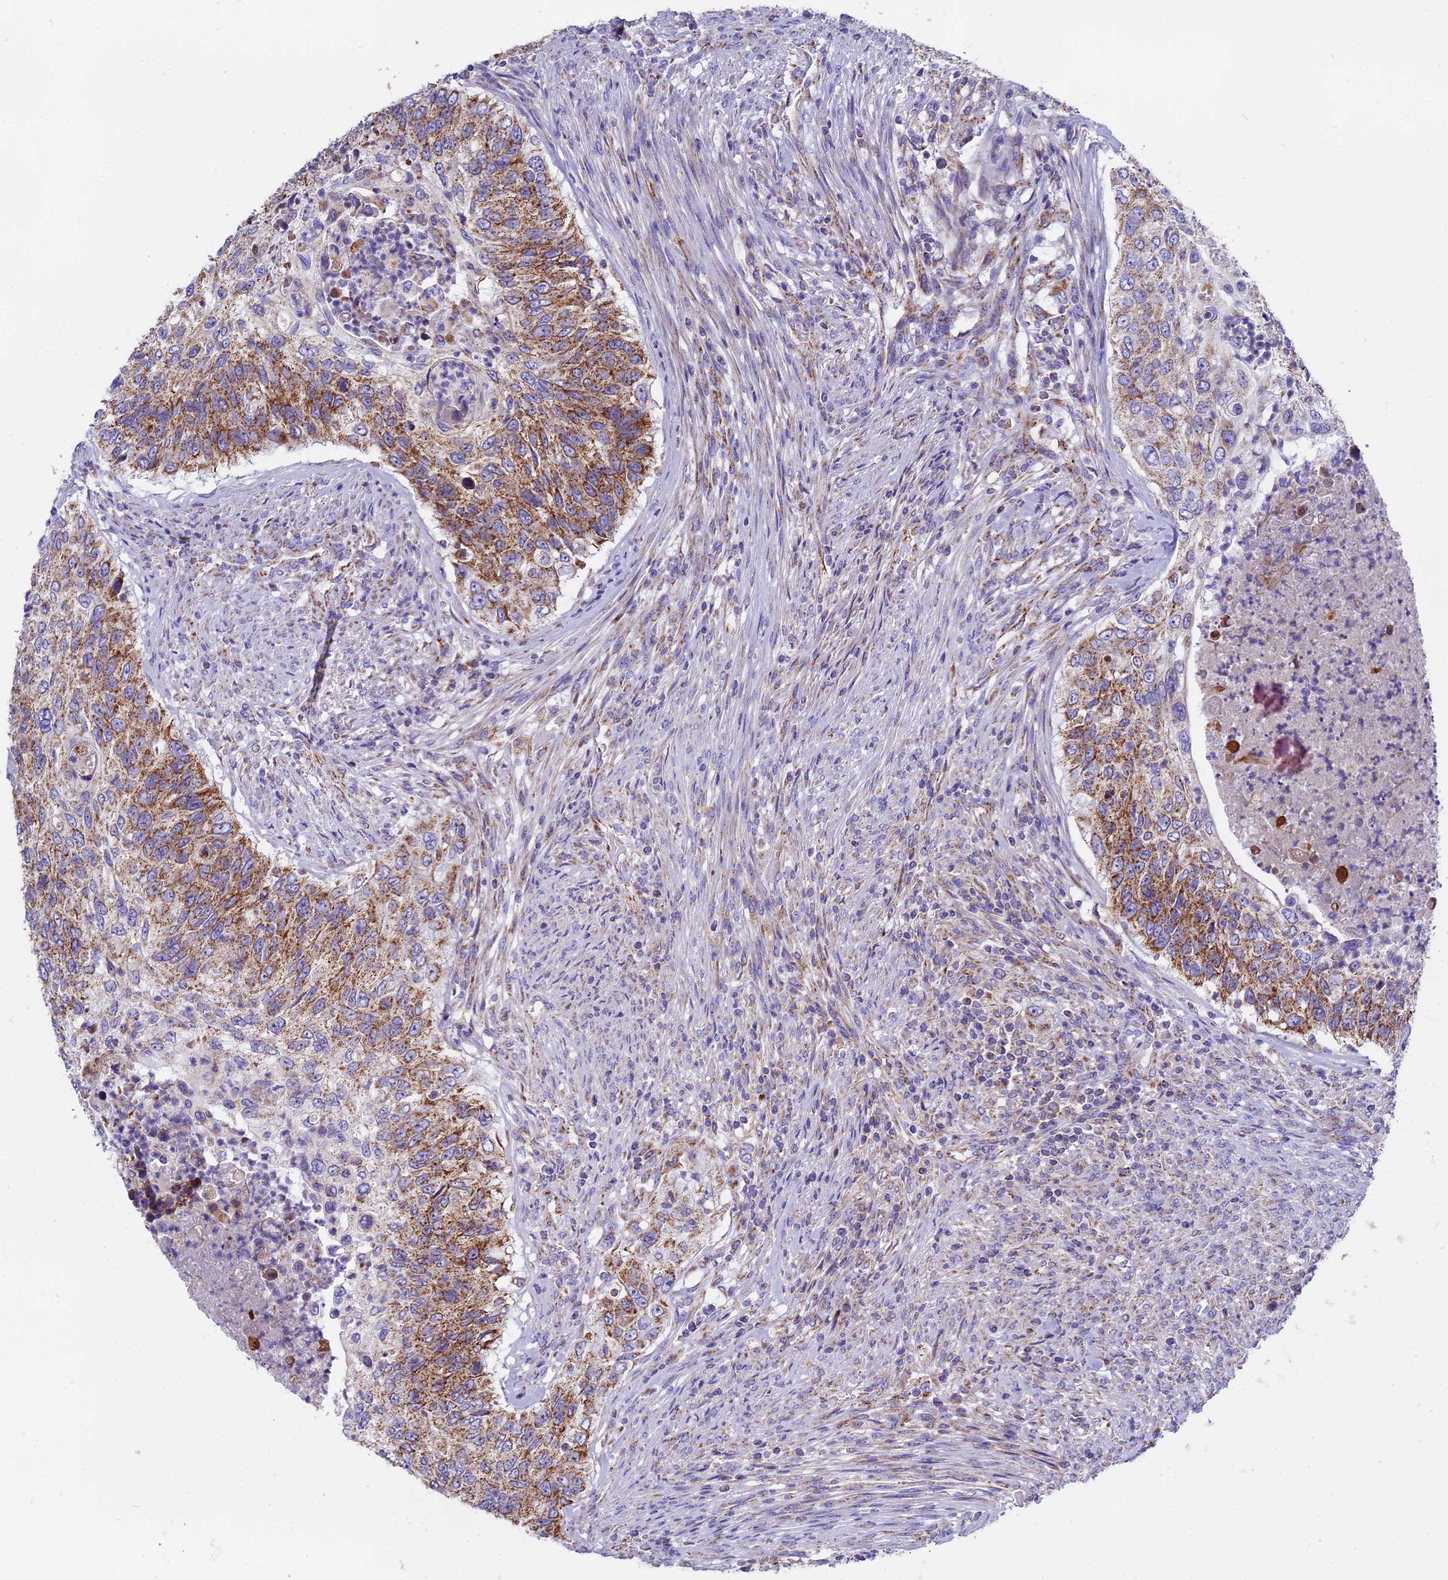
{"staining": {"intensity": "moderate", "quantity": ">75%", "location": "cytoplasmic/membranous"}, "tissue": "urothelial cancer", "cell_type": "Tumor cells", "image_type": "cancer", "snomed": [{"axis": "morphology", "description": "Urothelial carcinoma, High grade"}, {"axis": "topography", "description": "Urinary bladder"}], "caption": "Human urothelial carcinoma (high-grade) stained with a brown dye shows moderate cytoplasmic/membranous positive expression in approximately >75% of tumor cells.", "gene": "MRPS34", "patient": {"sex": "female", "age": 60}}